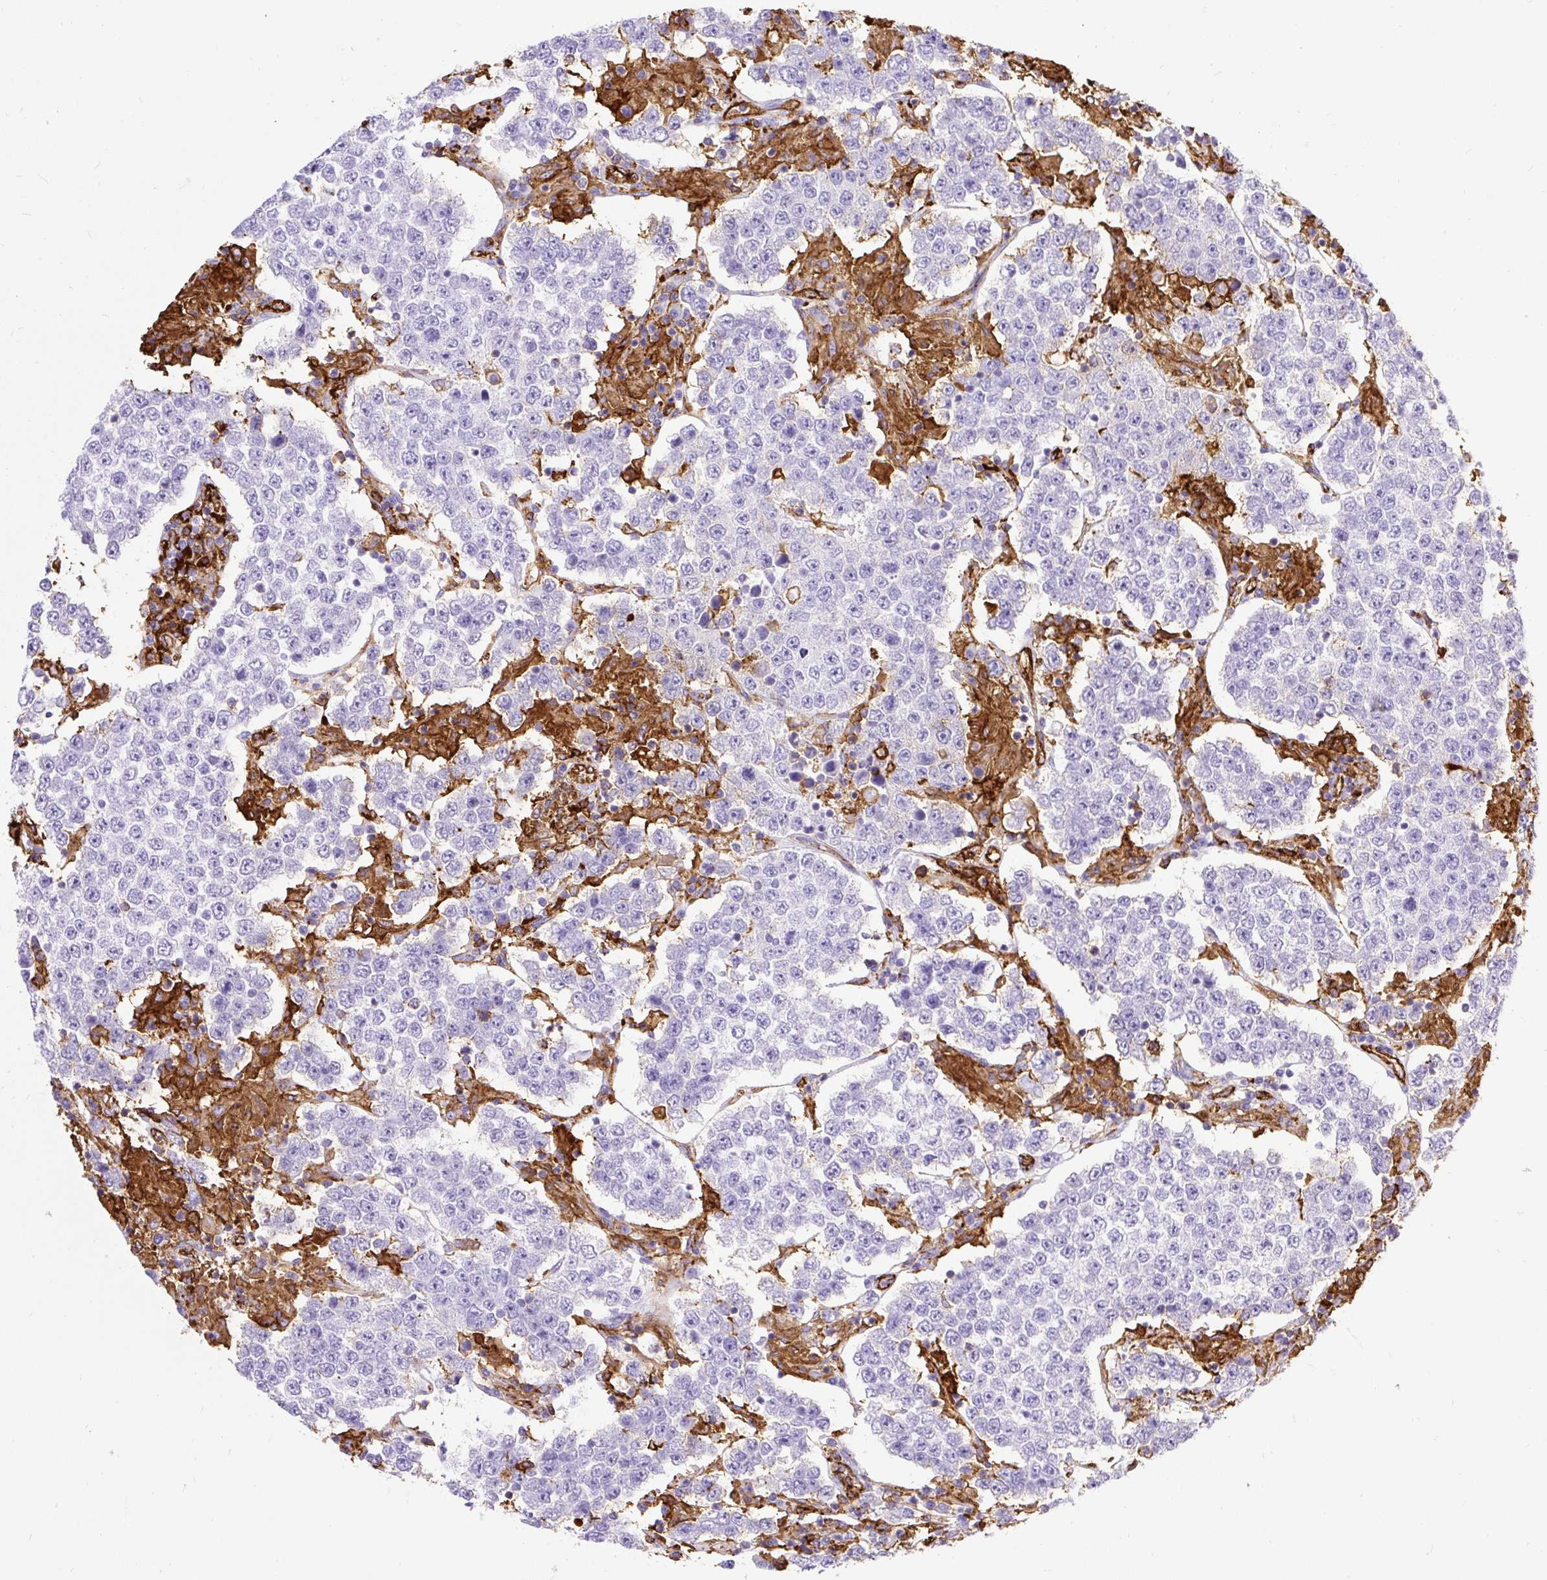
{"staining": {"intensity": "negative", "quantity": "none", "location": "none"}, "tissue": "testis cancer", "cell_type": "Tumor cells", "image_type": "cancer", "snomed": [{"axis": "morphology", "description": "Normal tissue, NOS"}, {"axis": "morphology", "description": "Urothelial carcinoma, High grade"}, {"axis": "morphology", "description": "Seminoma, NOS"}, {"axis": "morphology", "description": "Carcinoma, Embryonal, NOS"}, {"axis": "topography", "description": "Urinary bladder"}, {"axis": "topography", "description": "Testis"}], "caption": "This is a histopathology image of IHC staining of testis embryonal carcinoma, which shows no positivity in tumor cells.", "gene": "HLA-DRA", "patient": {"sex": "male", "age": 41}}